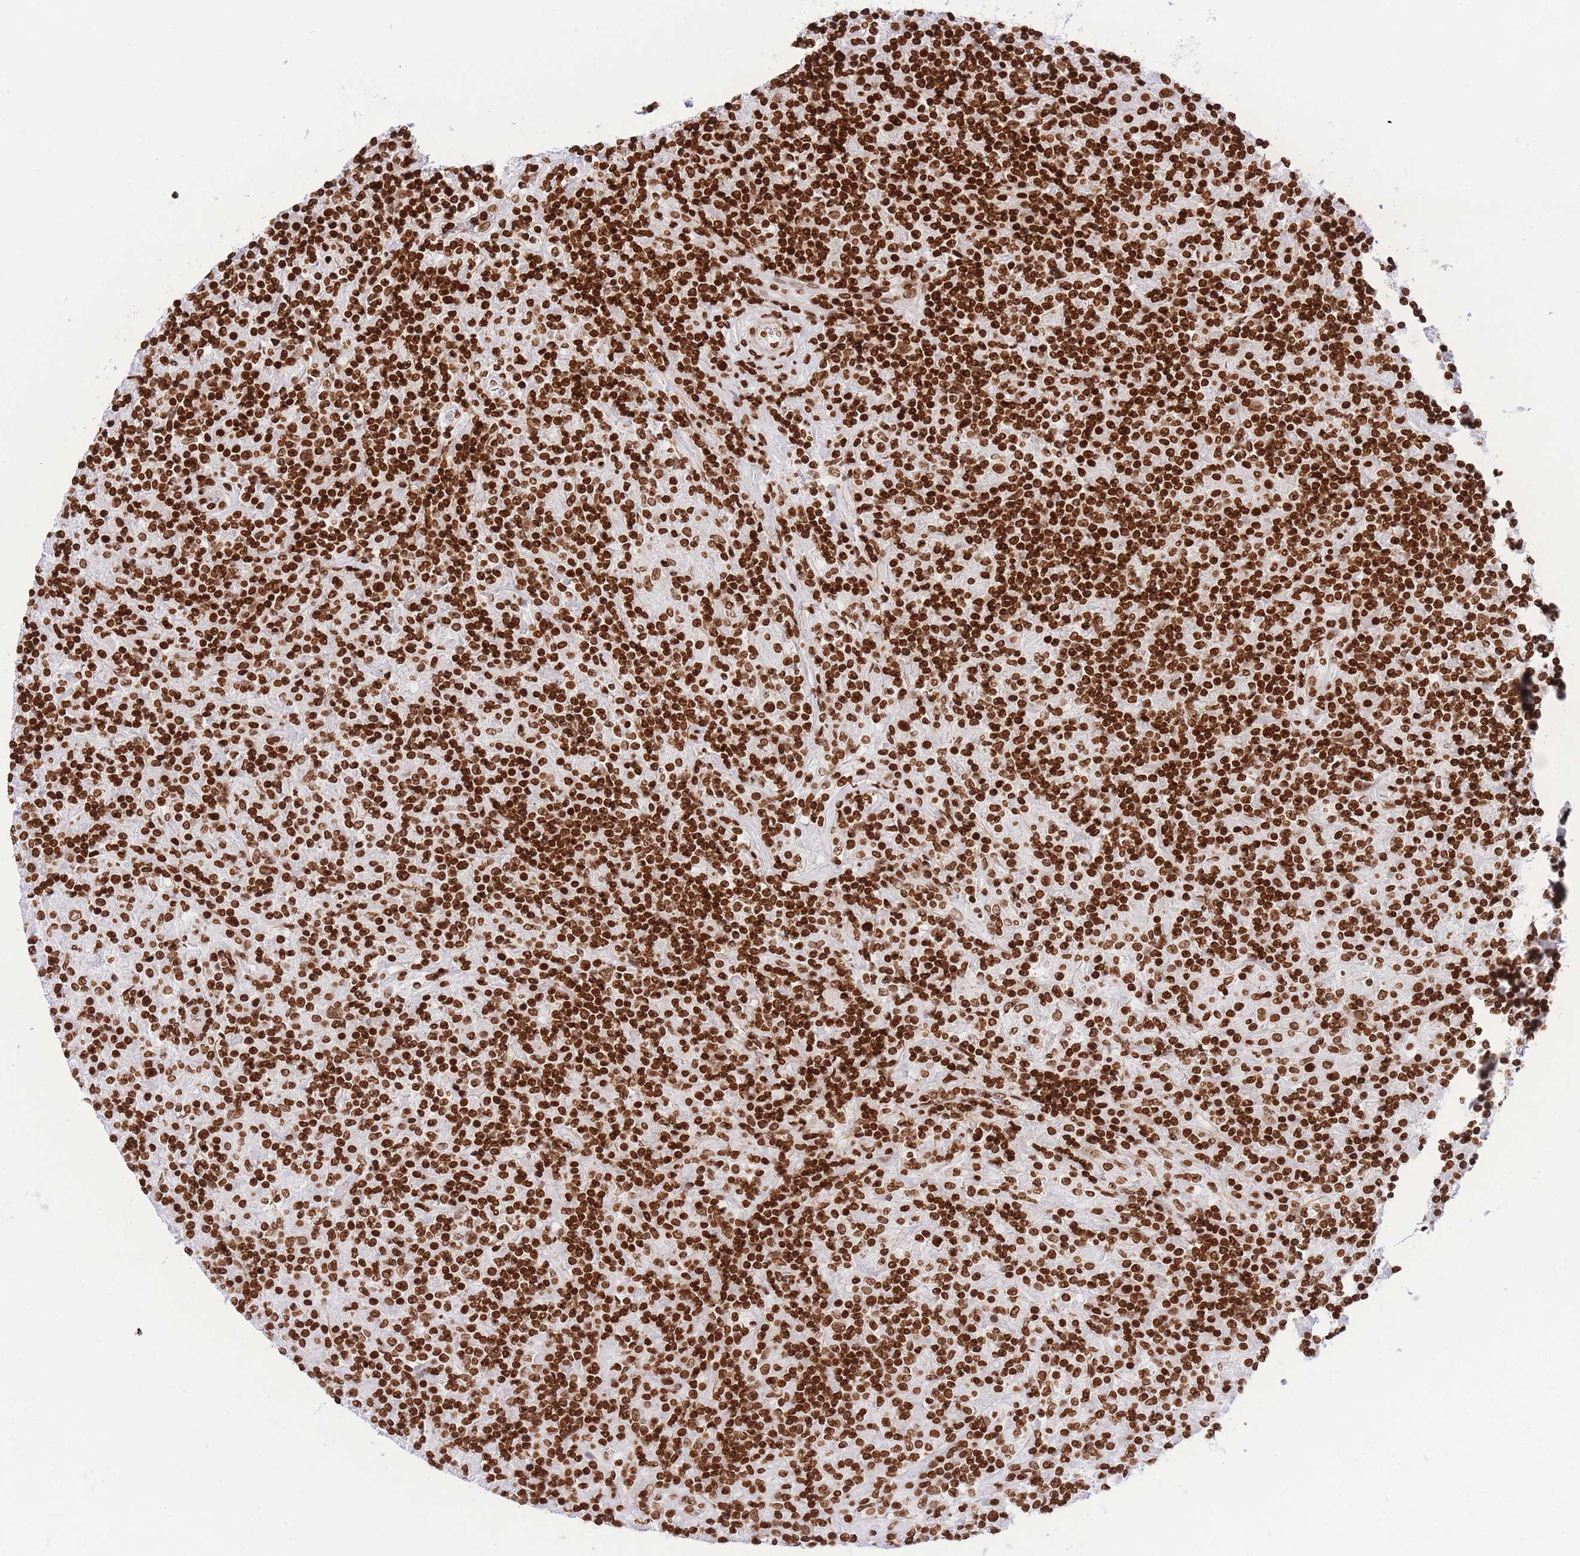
{"staining": {"intensity": "moderate", "quantity": ">75%", "location": "nuclear"}, "tissue": "lymphoma", "cell_type": "Tumor cells", "image_type": "cancer", "snomed": [{"axis": "morphology", "description": "Hodgkin's disease, NOS"}, {"axis": "topography", "description": "Lymph node"}], "caption": "Protein staining of Hodgkin's disease tissue demonstrates moderate nuclear staining in about >75% of tumor cells. The protein of interest is shown in brown color, while the nuclei are stained blue.", "gene": "H2BC11", "patient": {"sex": "male", "age": 70}}